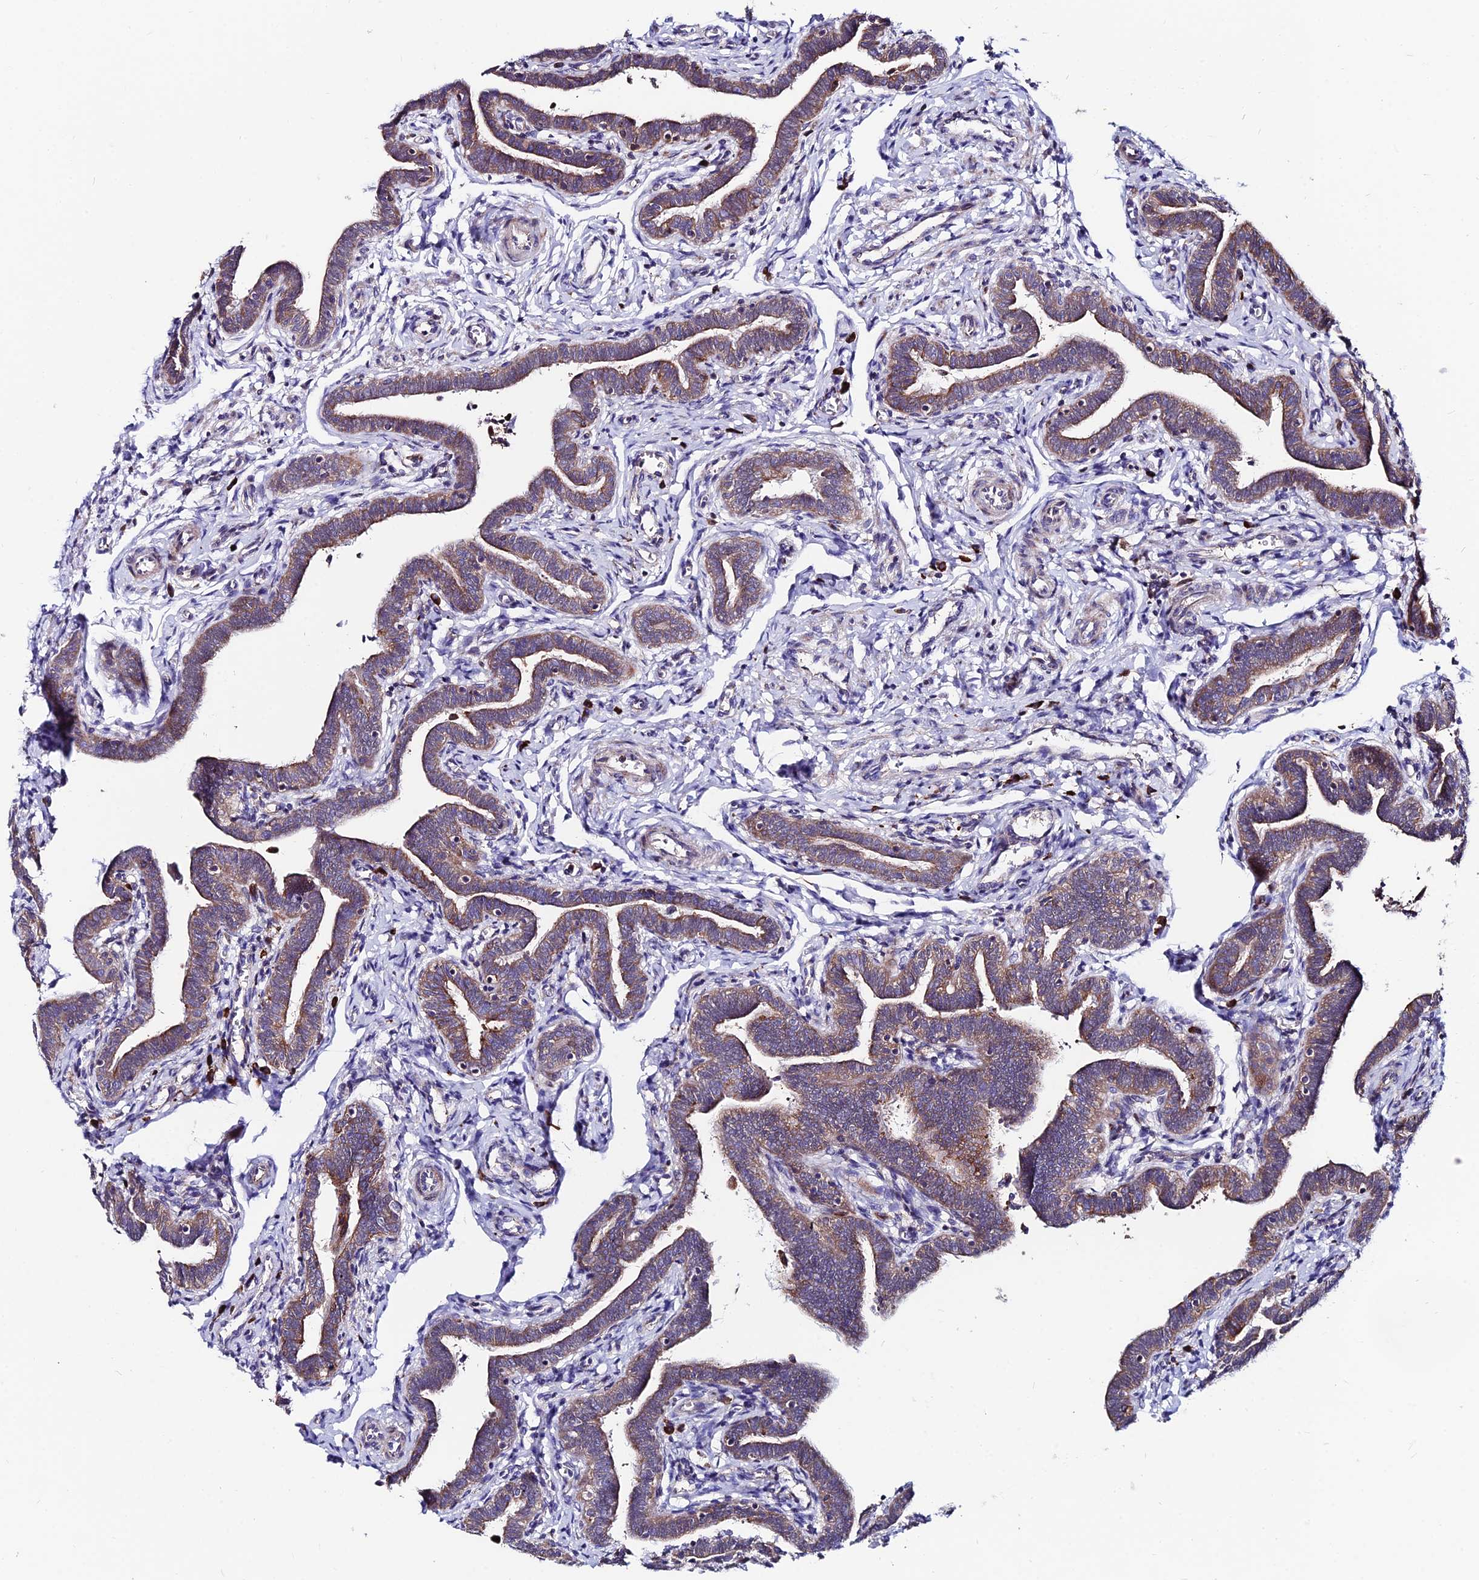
{"staining": {"intensity": "strong", "quantity": "25%-75%", "location": "cytoplasmic/membranous"}, "tissue": "fallopian tube", "cell_type": "Glandular cells", "image_type": "normal", "snomed": [{"axis": "morphology", "description": "Normal tissue, NOS"}, {"axis": "topography", "description": "Fallopian tube"}], "caption": "Immunohistochemical staining of unremarkable fallopian tube reveals high levels of strong cytoplasmic/membranous staining in about 25%-75% of glandular cells.", "gene": "EIF3K", "patient": {"sex": "female", "age": 36}}